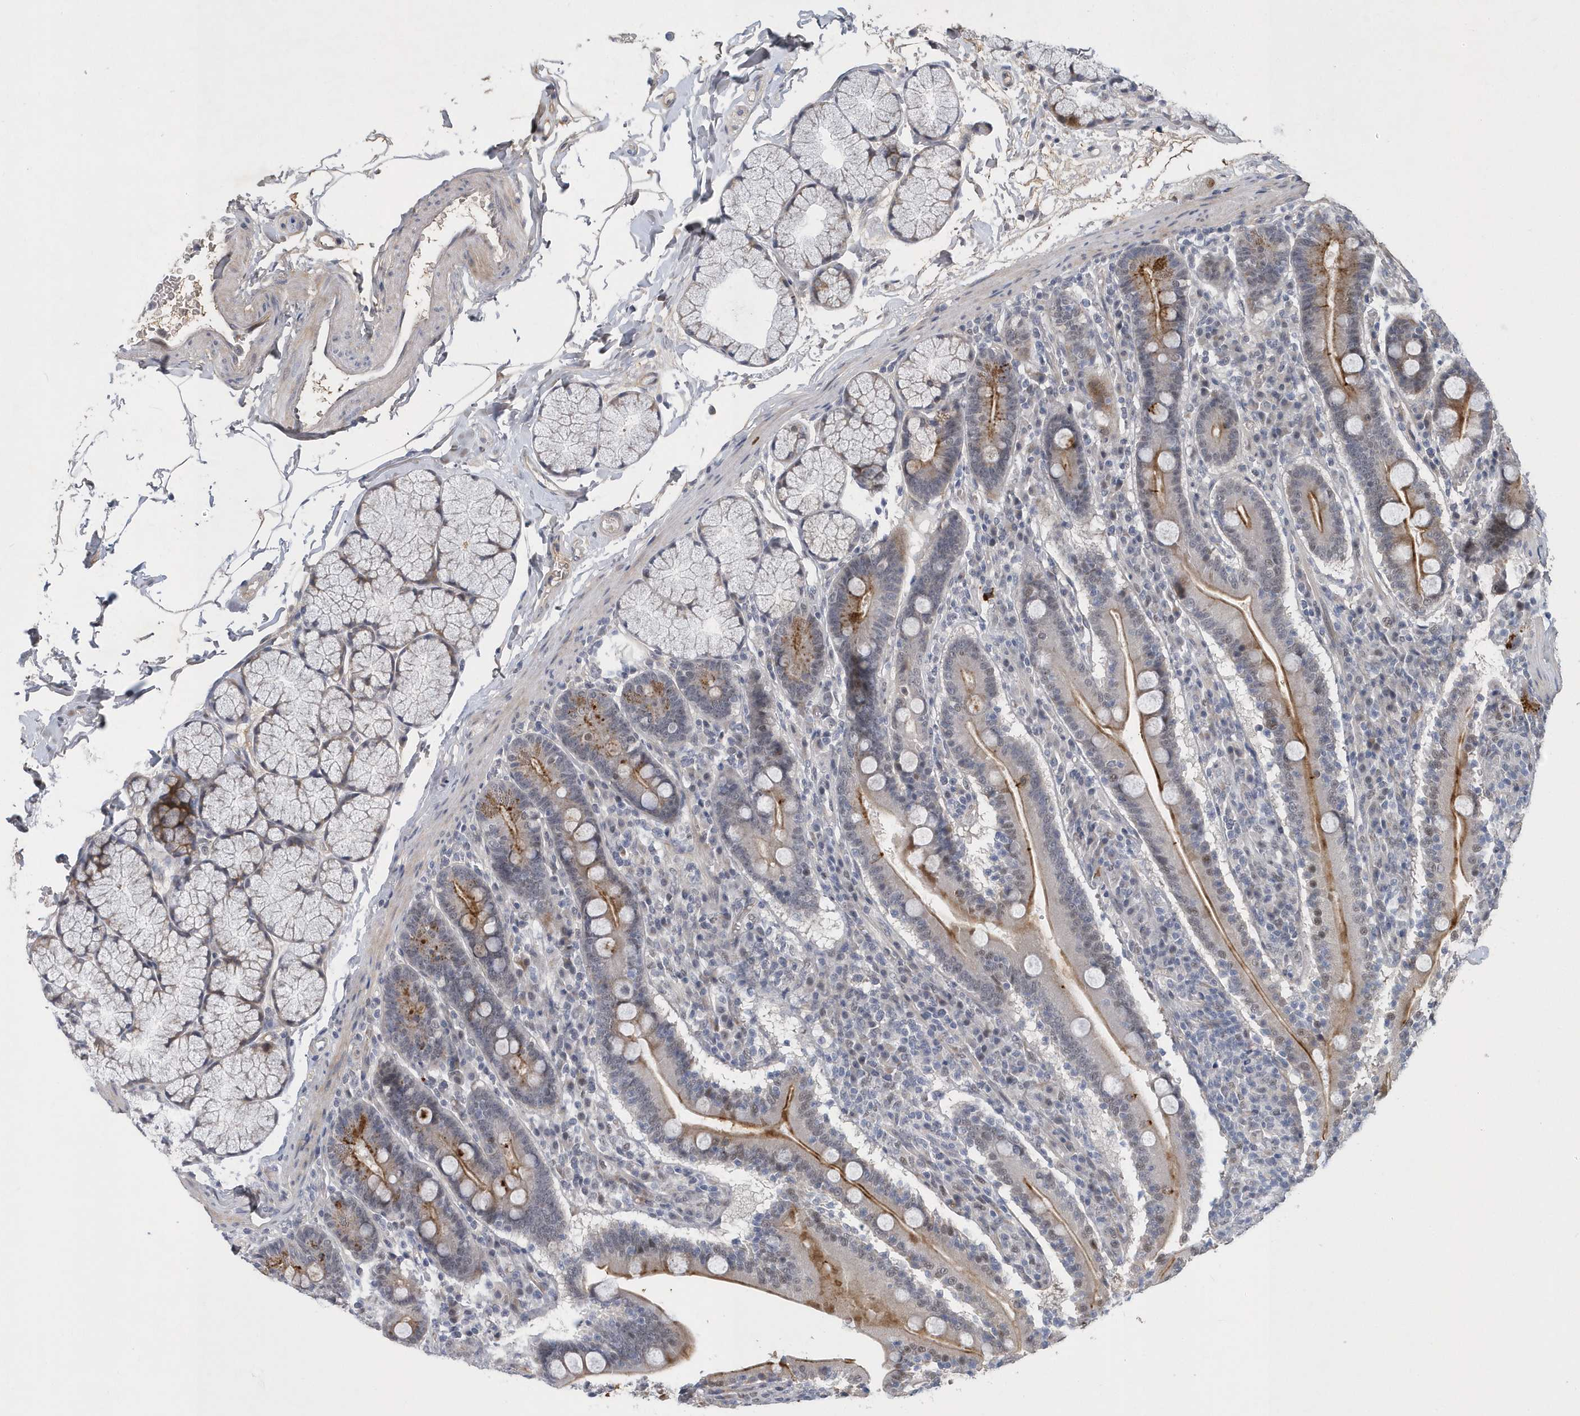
{"staining": {"intensity": "moderate", "quantity": "25%-75%", "location": "cytoplasmic/membranous,nuclear"}, "tissue": "duodenum", "cell_type": "Glandular cells", "image_type": "normal", "snomed": [{"axis": "morphology", "description": "Normal tissue, NOS"}, {"axis": "topography", "description": "Duodenum"}], "caption": "Brown immunohistochemical staining in unremarkable human duodenum displays moderate cytoplasmic/membranous,nuclear positivity in approximately 25%-75% of glandular cells.", "gene": "FAM217A", "patient": {"sex": "male", "age": 35}}